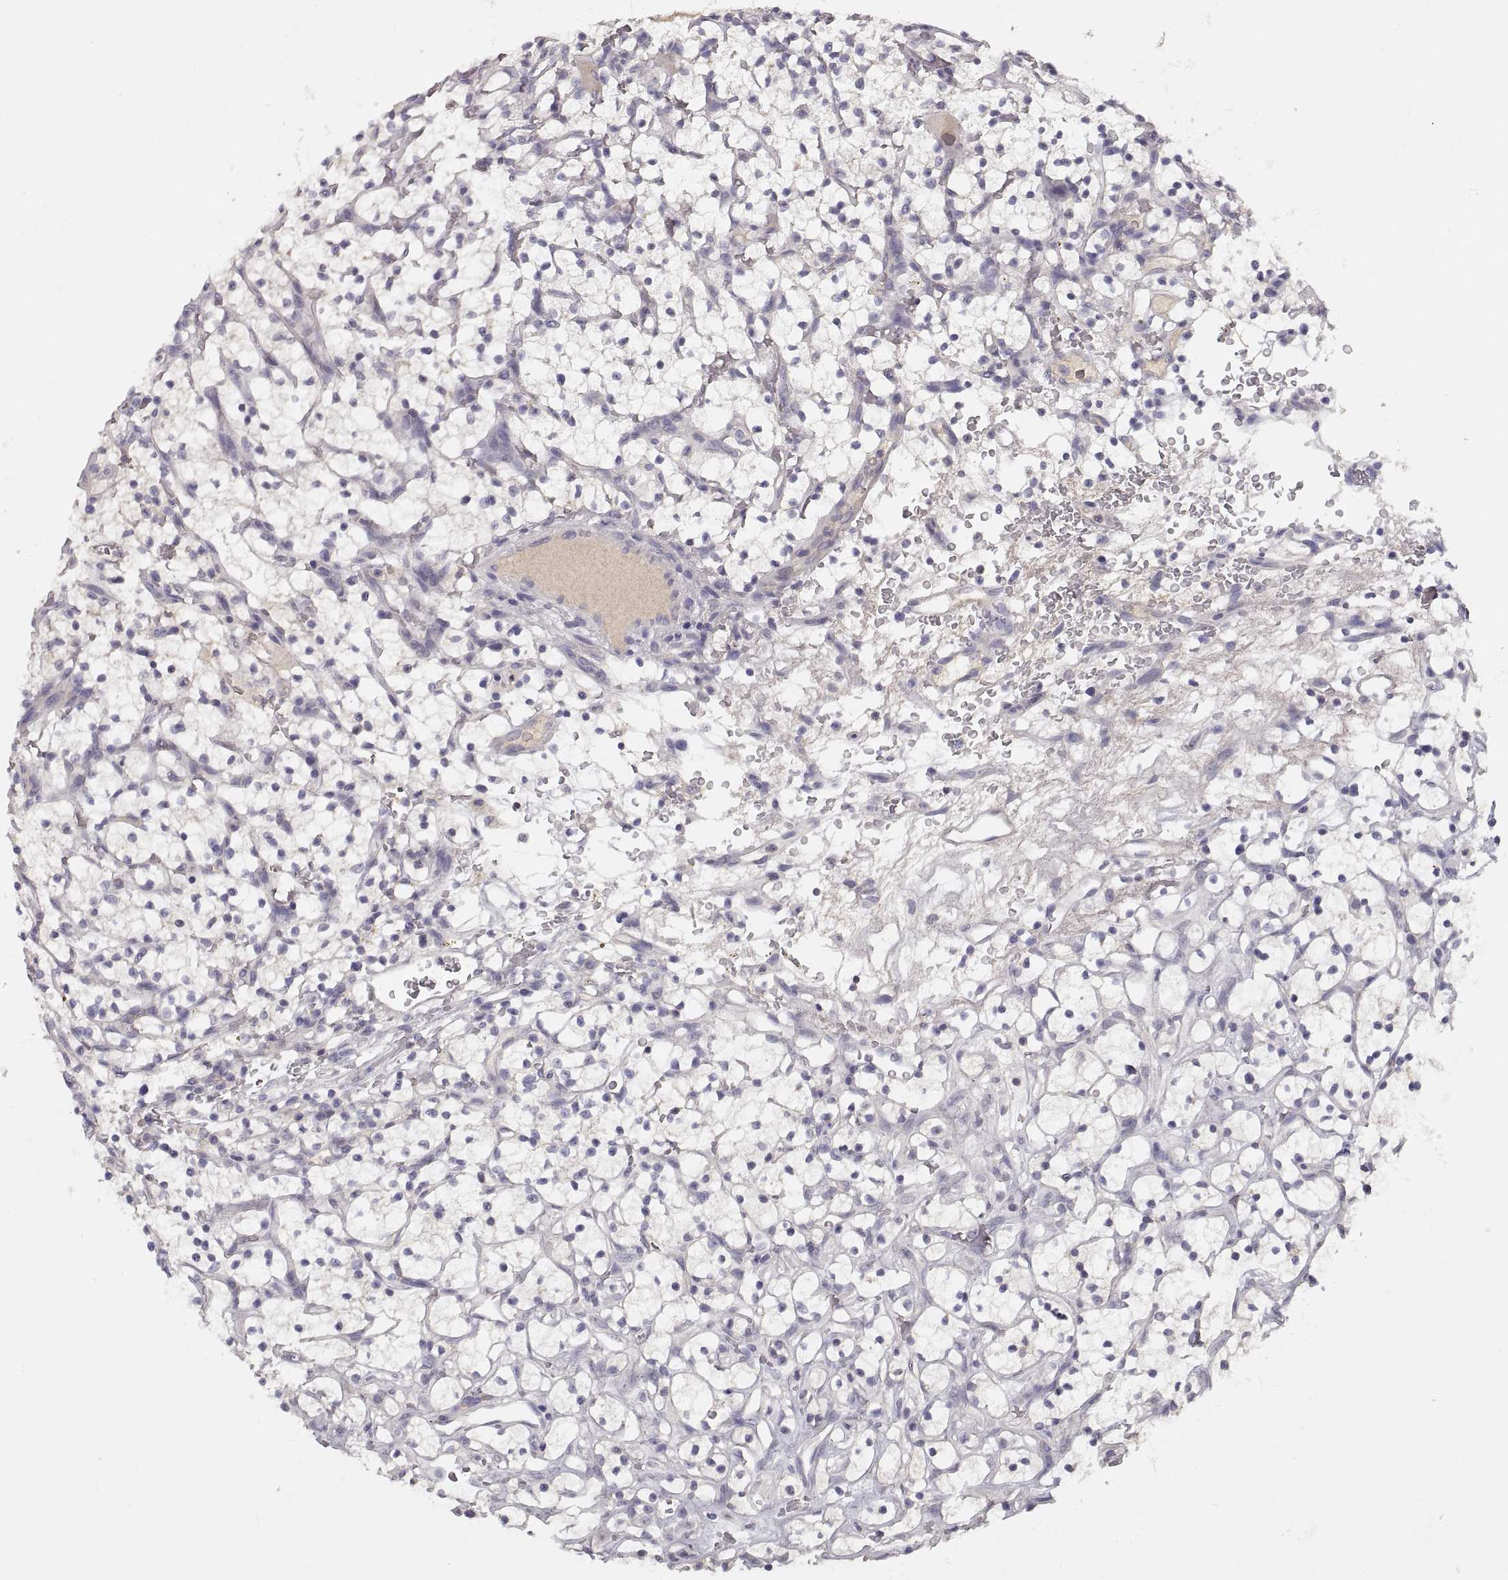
{"staining": {"intensity": "negative", "quantity": "none", "location": "none"}, "tissue": "renal cancer", "cell_type": "Tumor cells", "image_type": "cancer", "snomed": [{"axis": "morphology", "description": "Adenocarcinoma, NOS"}, {"axis": "topography", "description": "Kidney"}], "caption": "The image exhibits no staining of tumor cells in renal cancer.", "gene": "ADAM11", "patient": {"sex": "female", "age": 64}}